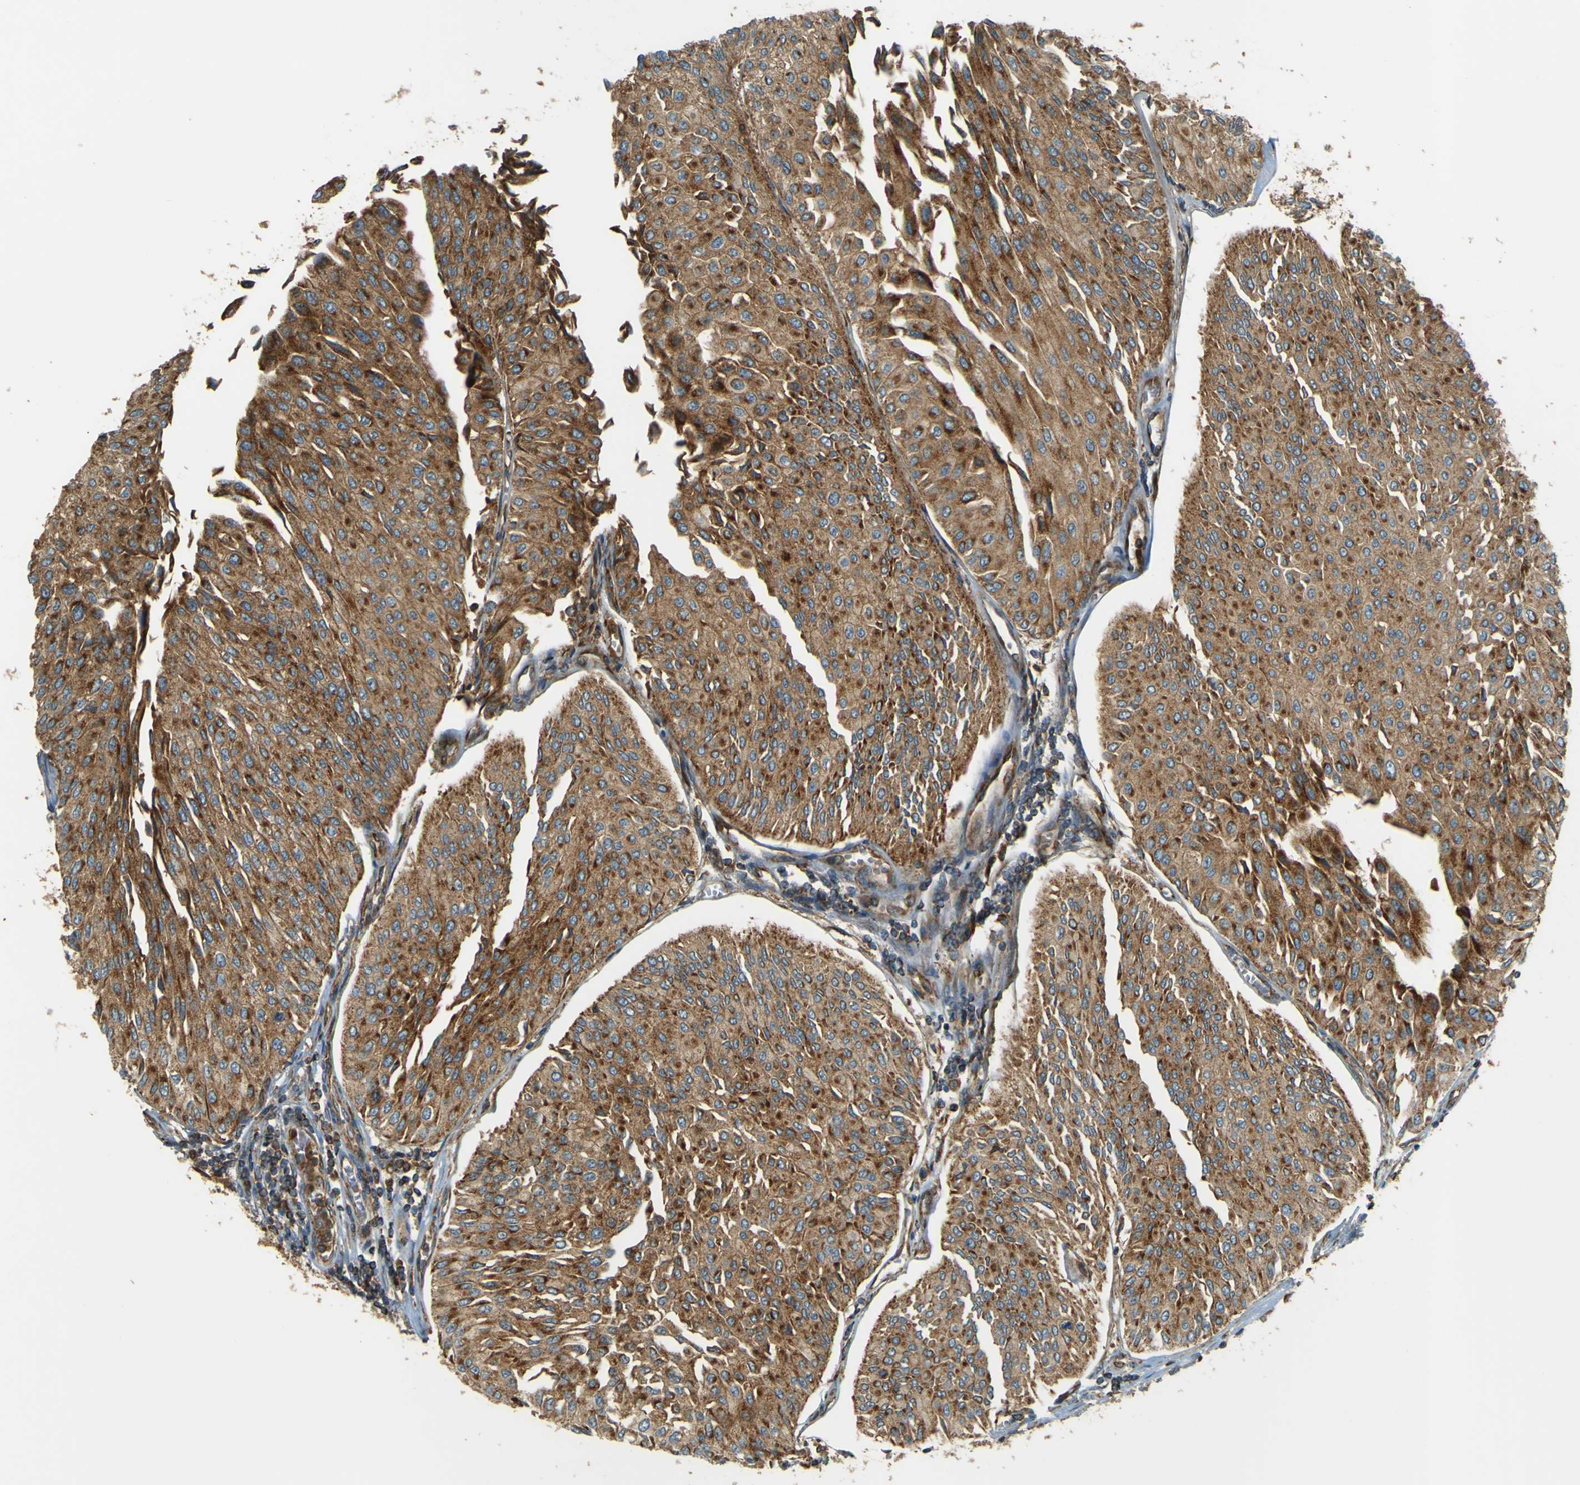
{"staining": {"intensity": "moderate", "quantity": ">75%", "location": "cytoplasmic/membranous"}, "tissue": "urothelial cancer", "cell_type": "Tumor cells", "image_type": "cancer", "snomed": [{"axis": "morphology", "description": "Urothelial carcinoma, Low grade"}, {"axis": "topography", "description": "Urinary bladder"}], "caption": "IHC of human urothelial carcinoma (low-grade) exhibits medium levels of moderate cytoplasmic/membranous positivity in approximately >75% of tumor cells.", "gene": "DNAJC5", "patient": {"sex": "male", "age": 67}}